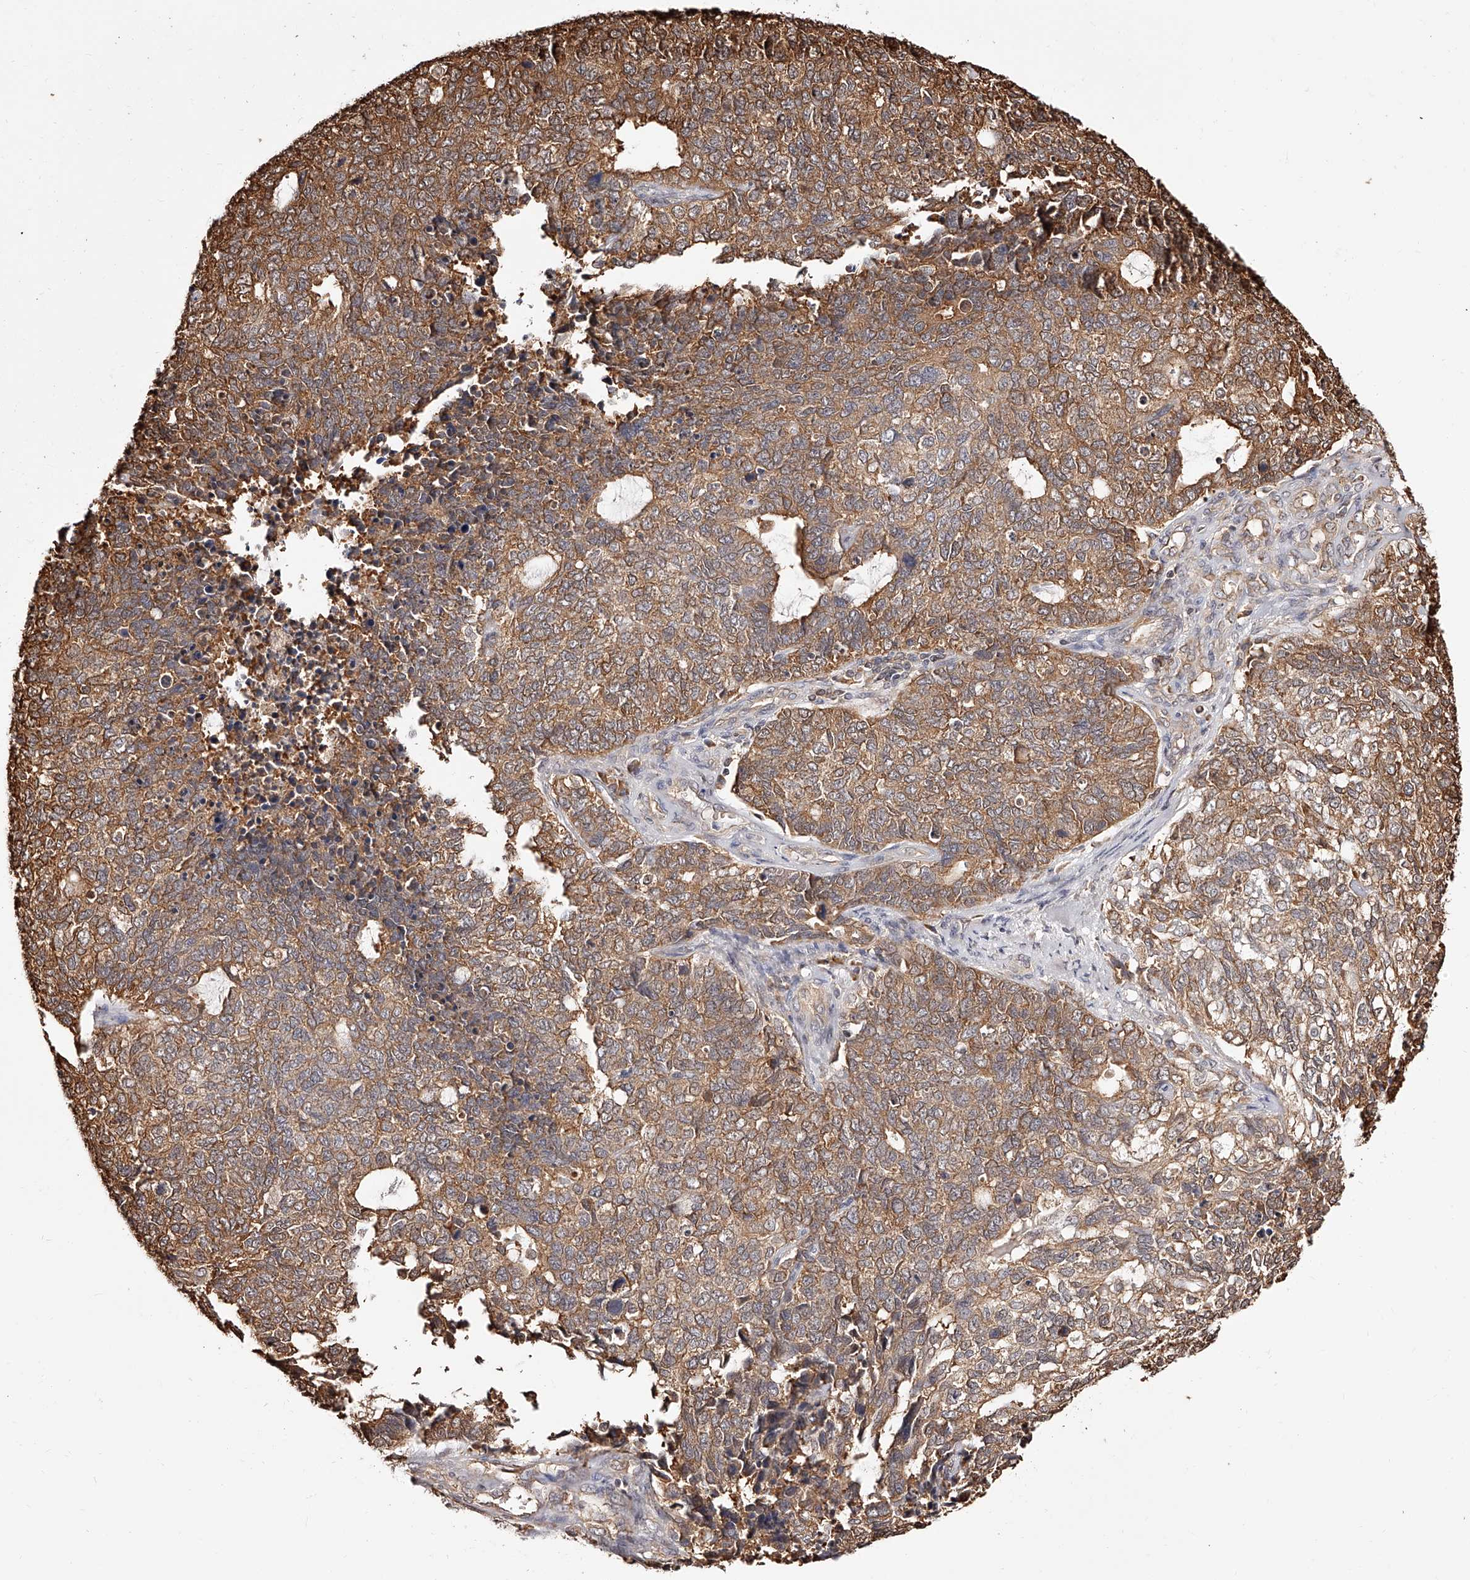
{"staining": {"intensity": "moderate", "quantity": ">75%", "location": "cytoplasmic/membranous"}, "tissue": "cervical cancer", "cell_type": "Tumor cells", "image_type": "cancer", "snomed": [{"axis": "morphology", "description": "Squamous cell carcinoma, NOS"}, {"axis": "topography", "description": "Cervix"}], "caption": "A high-resolution micrograph shows IHC staining of cervical cancer, which exhibits moderate cytoplasmic/membranous staining in approximately >75% of tumor cells.", "gene": "ZNF582", "patient": {"sex": "female", "age": 63}}